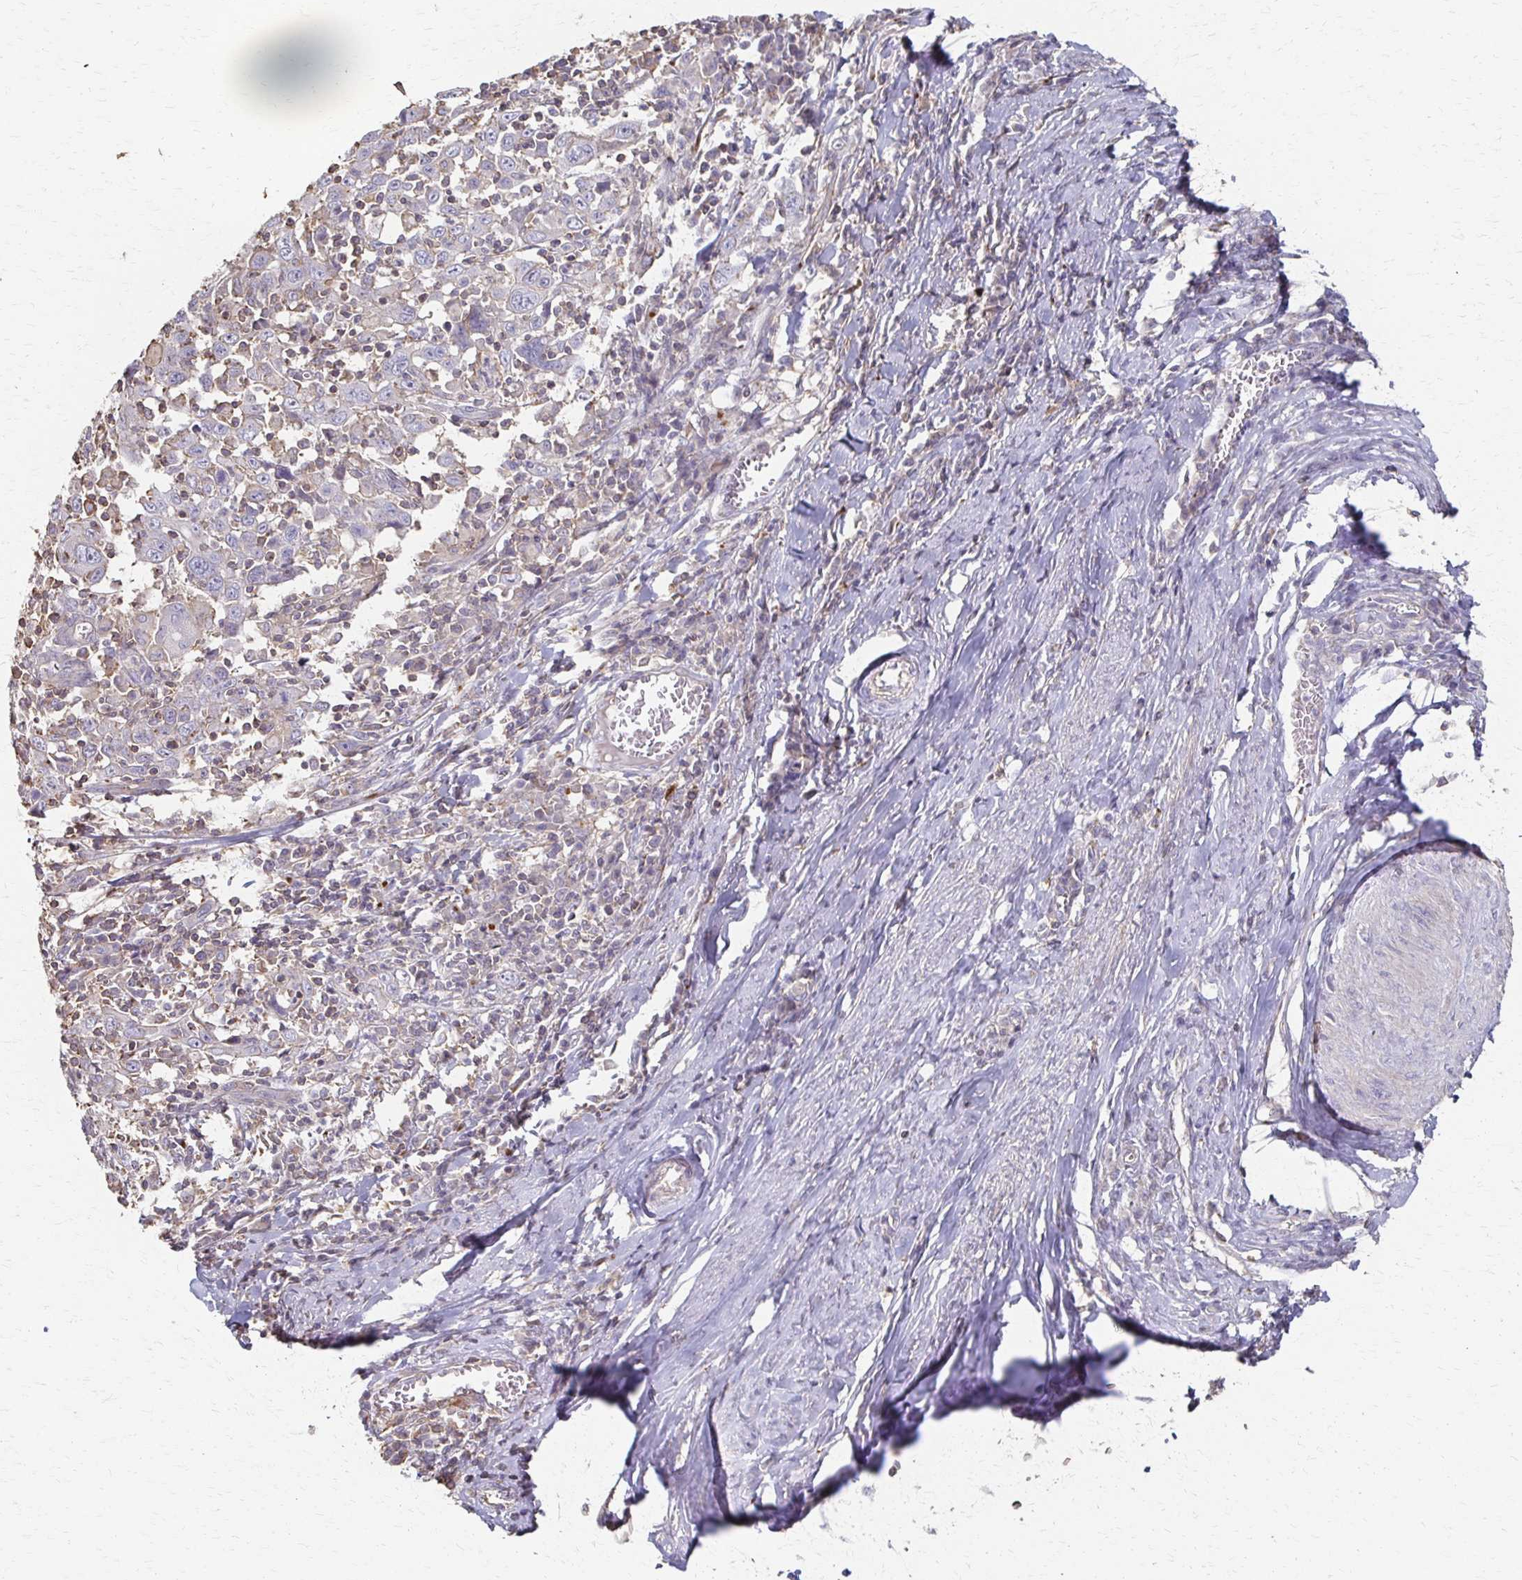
{"staining": {"intensity": "negative", "quantity": "none", "location": "none"}, "tissue": "cervical cancer", "cell_type": "Tumor cells", "image_type": "cancer", "snomed": [{"axis": "morphology", "description": "Squamous cell carcinoma, NOS"}, {"axis": "topography", "description": "Cervix"}], "caption": "A photomicrograph of squamous cell carcinoma (cervical) stained for a protein exhibits no brown staining in tumor cells.", "gene": "C1QTNF7", "patient": {"sex": "female", "age": 46}}